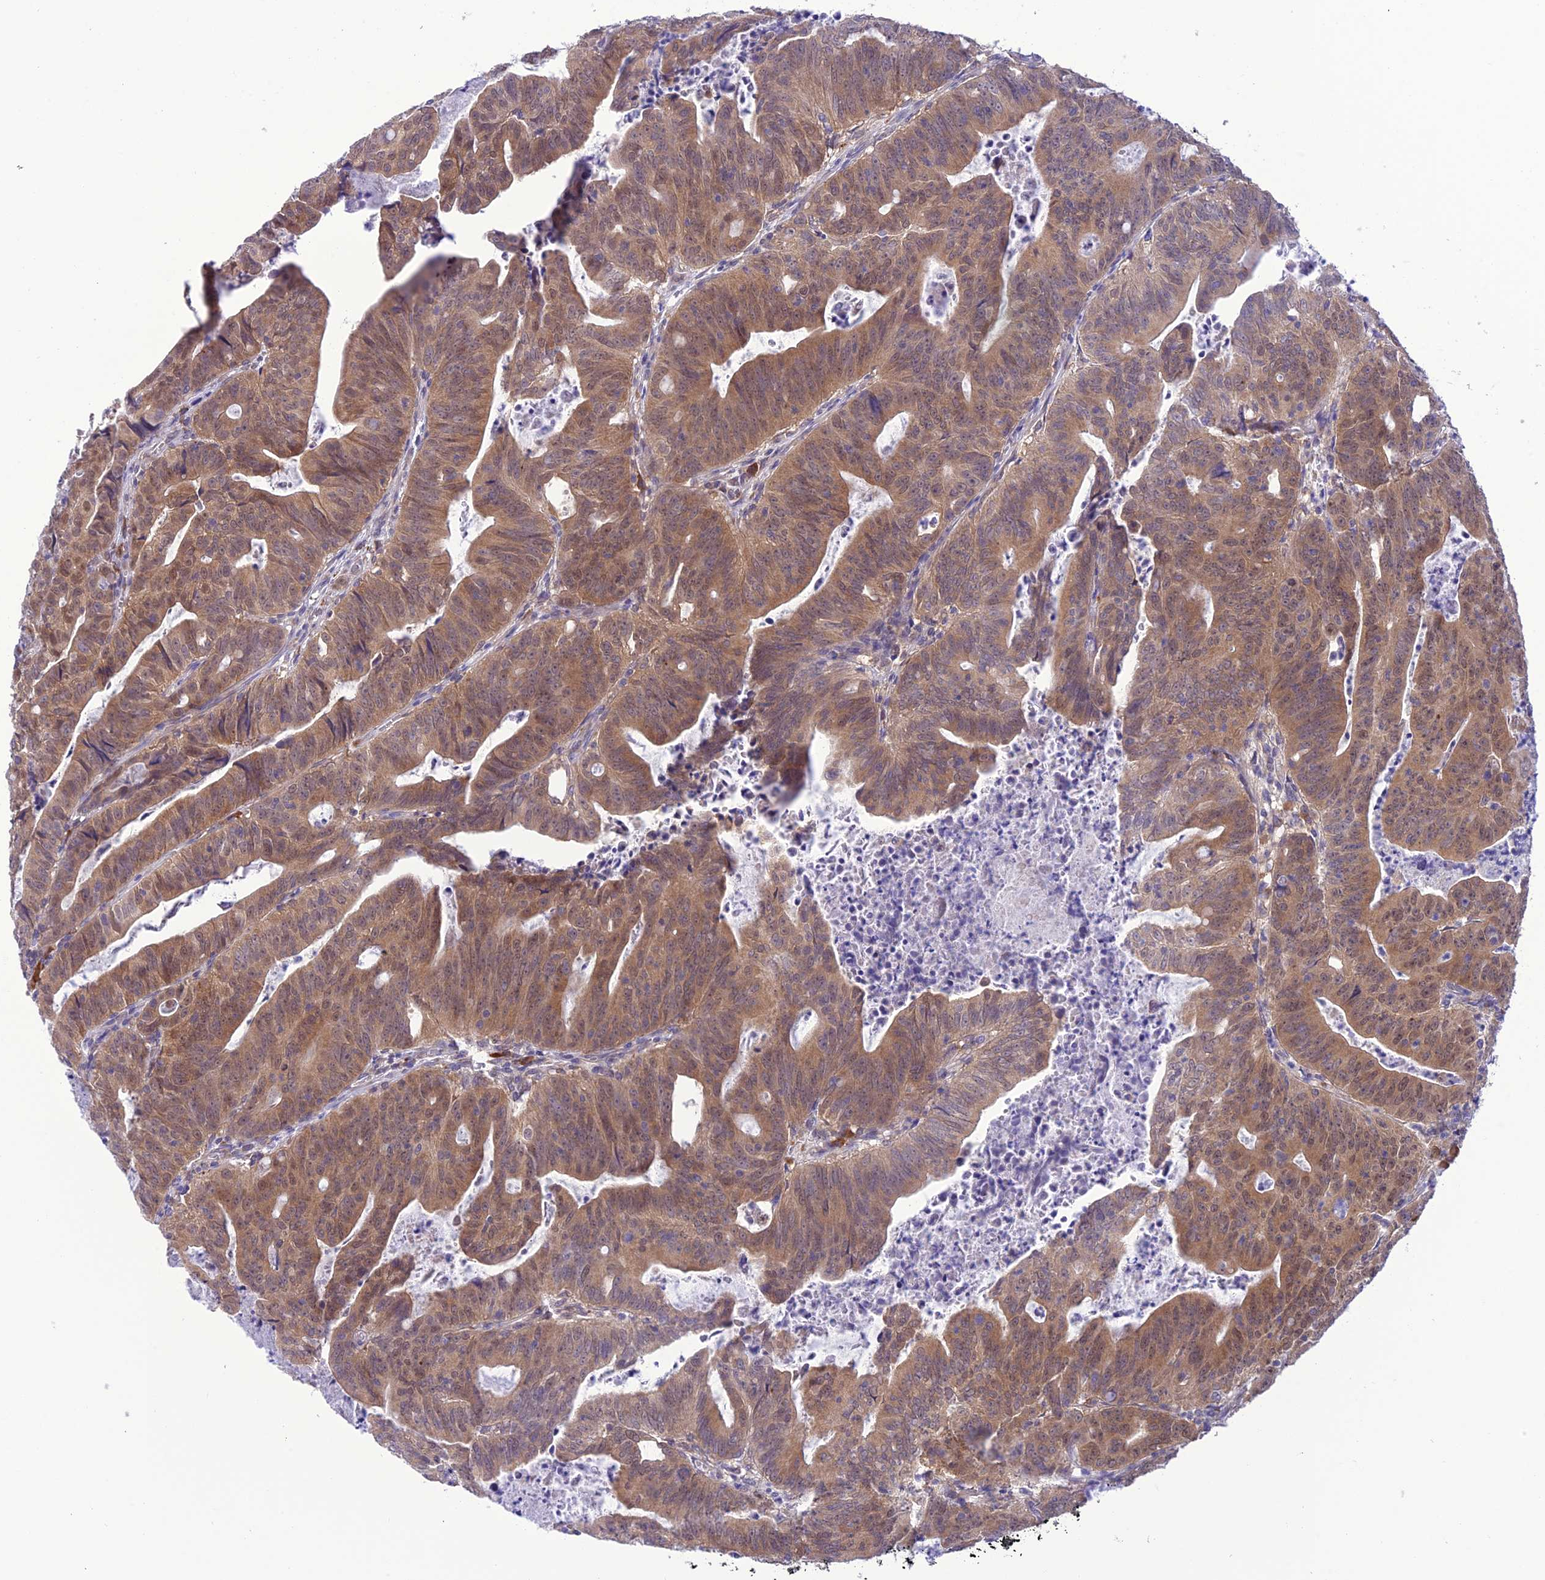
{"staining": {"intensity": "moderate", "quantity": ">75%", "location": "cytoplasmic/membranous,nuclear"}, "tissue": "colorectal cancer", "cell_type": "Tumor cells", "image_type": "cancer", "snomed": [{"axis": "morphology", "description": "Adenocarcinoma, NOS"}, {"axis": "topography", "description": "Rectum"}], "caption": "The immunohistochemical stain highlights moderate cytoplasmic/membranous and nuclear expression in tumor cells of adenocarcinoma (colorectal) tissue.", "gene": "RNF126", "patient": {"sex": "male", "age": 69}}